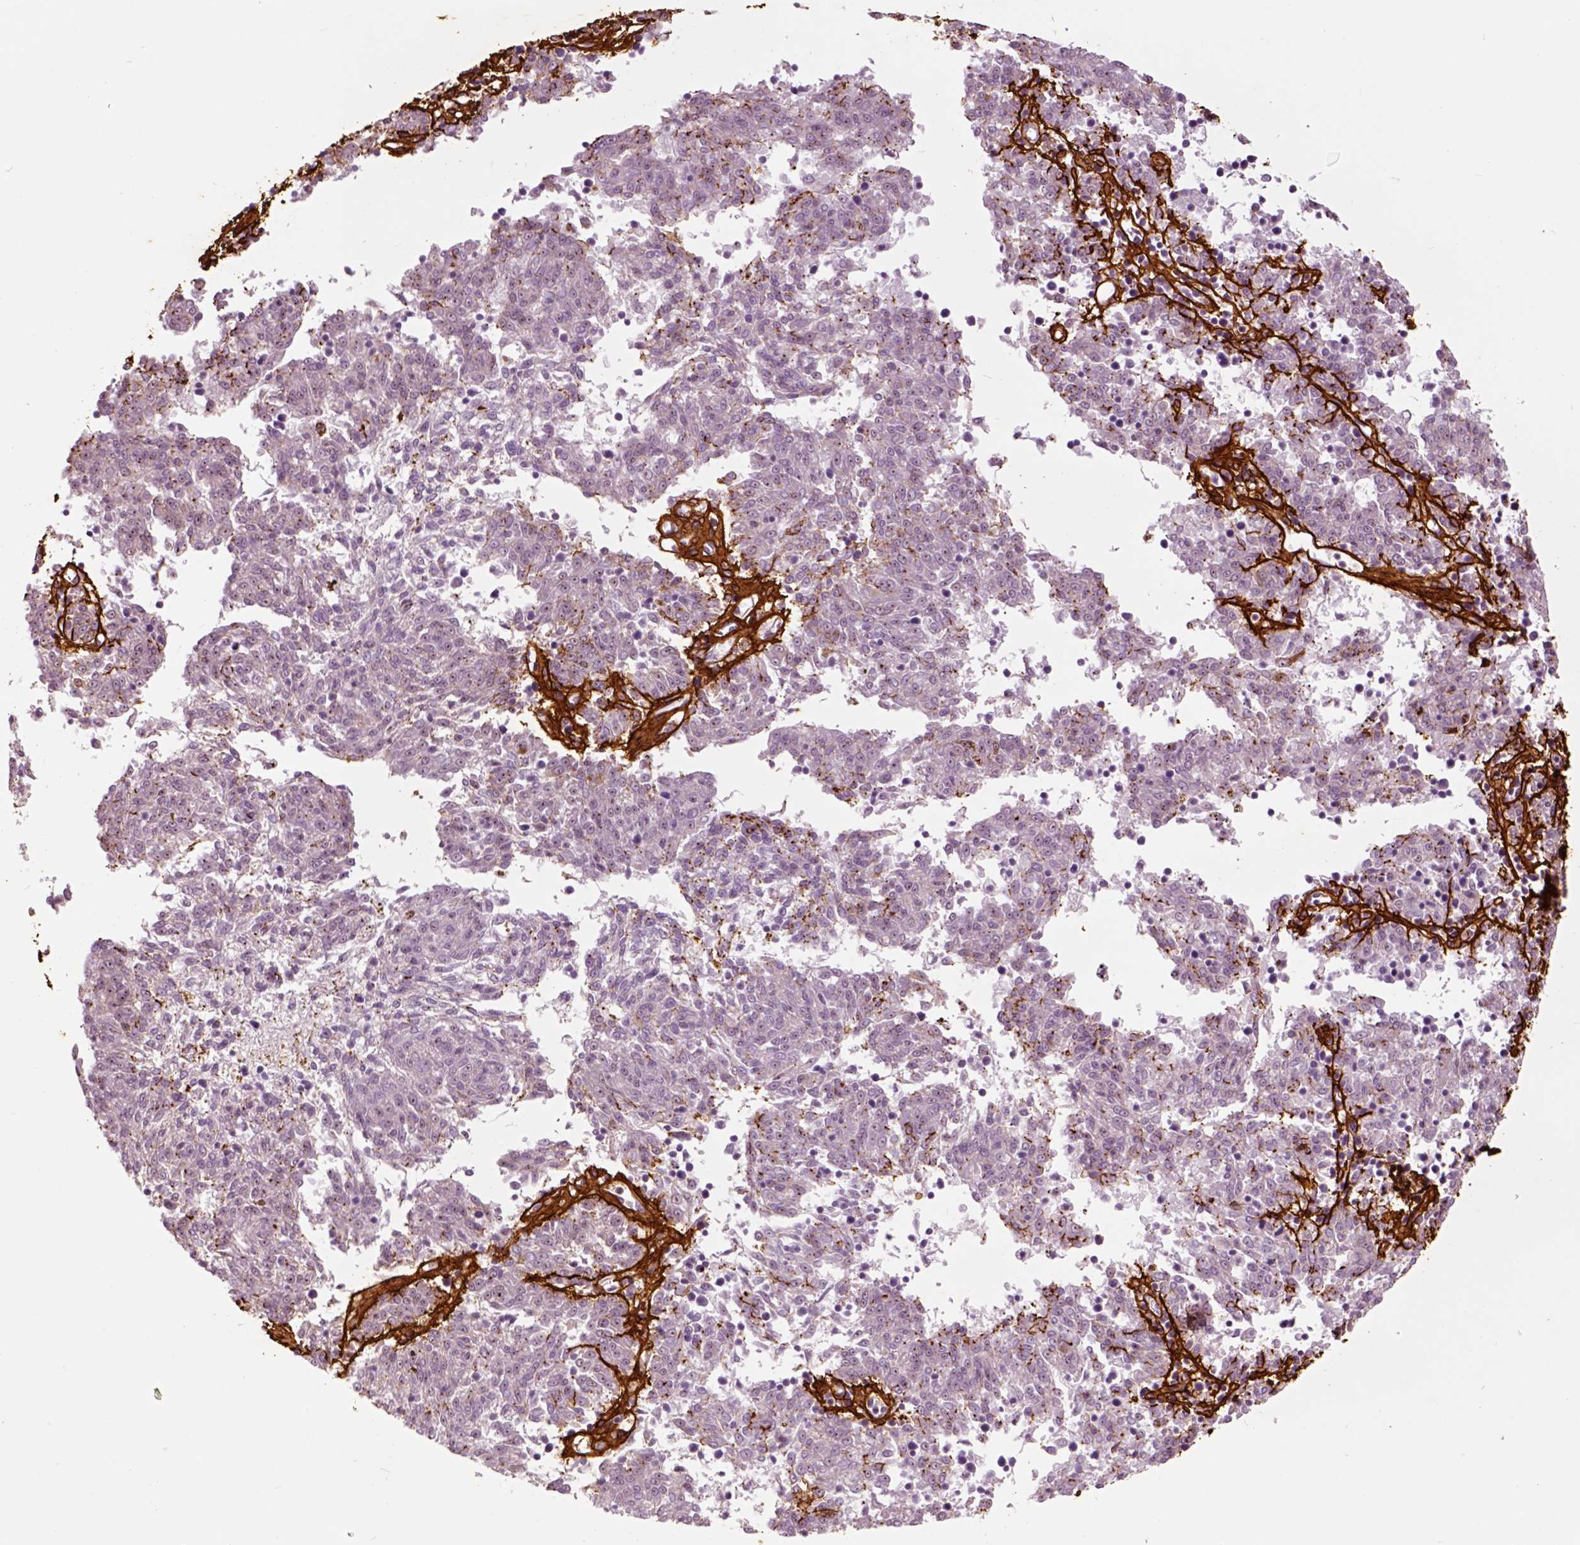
{"staining": {"intensity": "negative", "quantity": "none", "location": "none"}, "tissue": "melanoma", "cell_type": "Tumor cells", "image_type": "cancer", "snomed": [{"axis": "morphology", "description": "Malignant melanoma, NOS"}, {"axis": "topography", "description": "Skin"}], "caption": "An immunohistochemistry (IHC) micrograph of melanoma is shown. There is no staining in tumor cells of melanoma.", "gene": "COL6A2", "patient": {"sex": "female", "age": 72}}